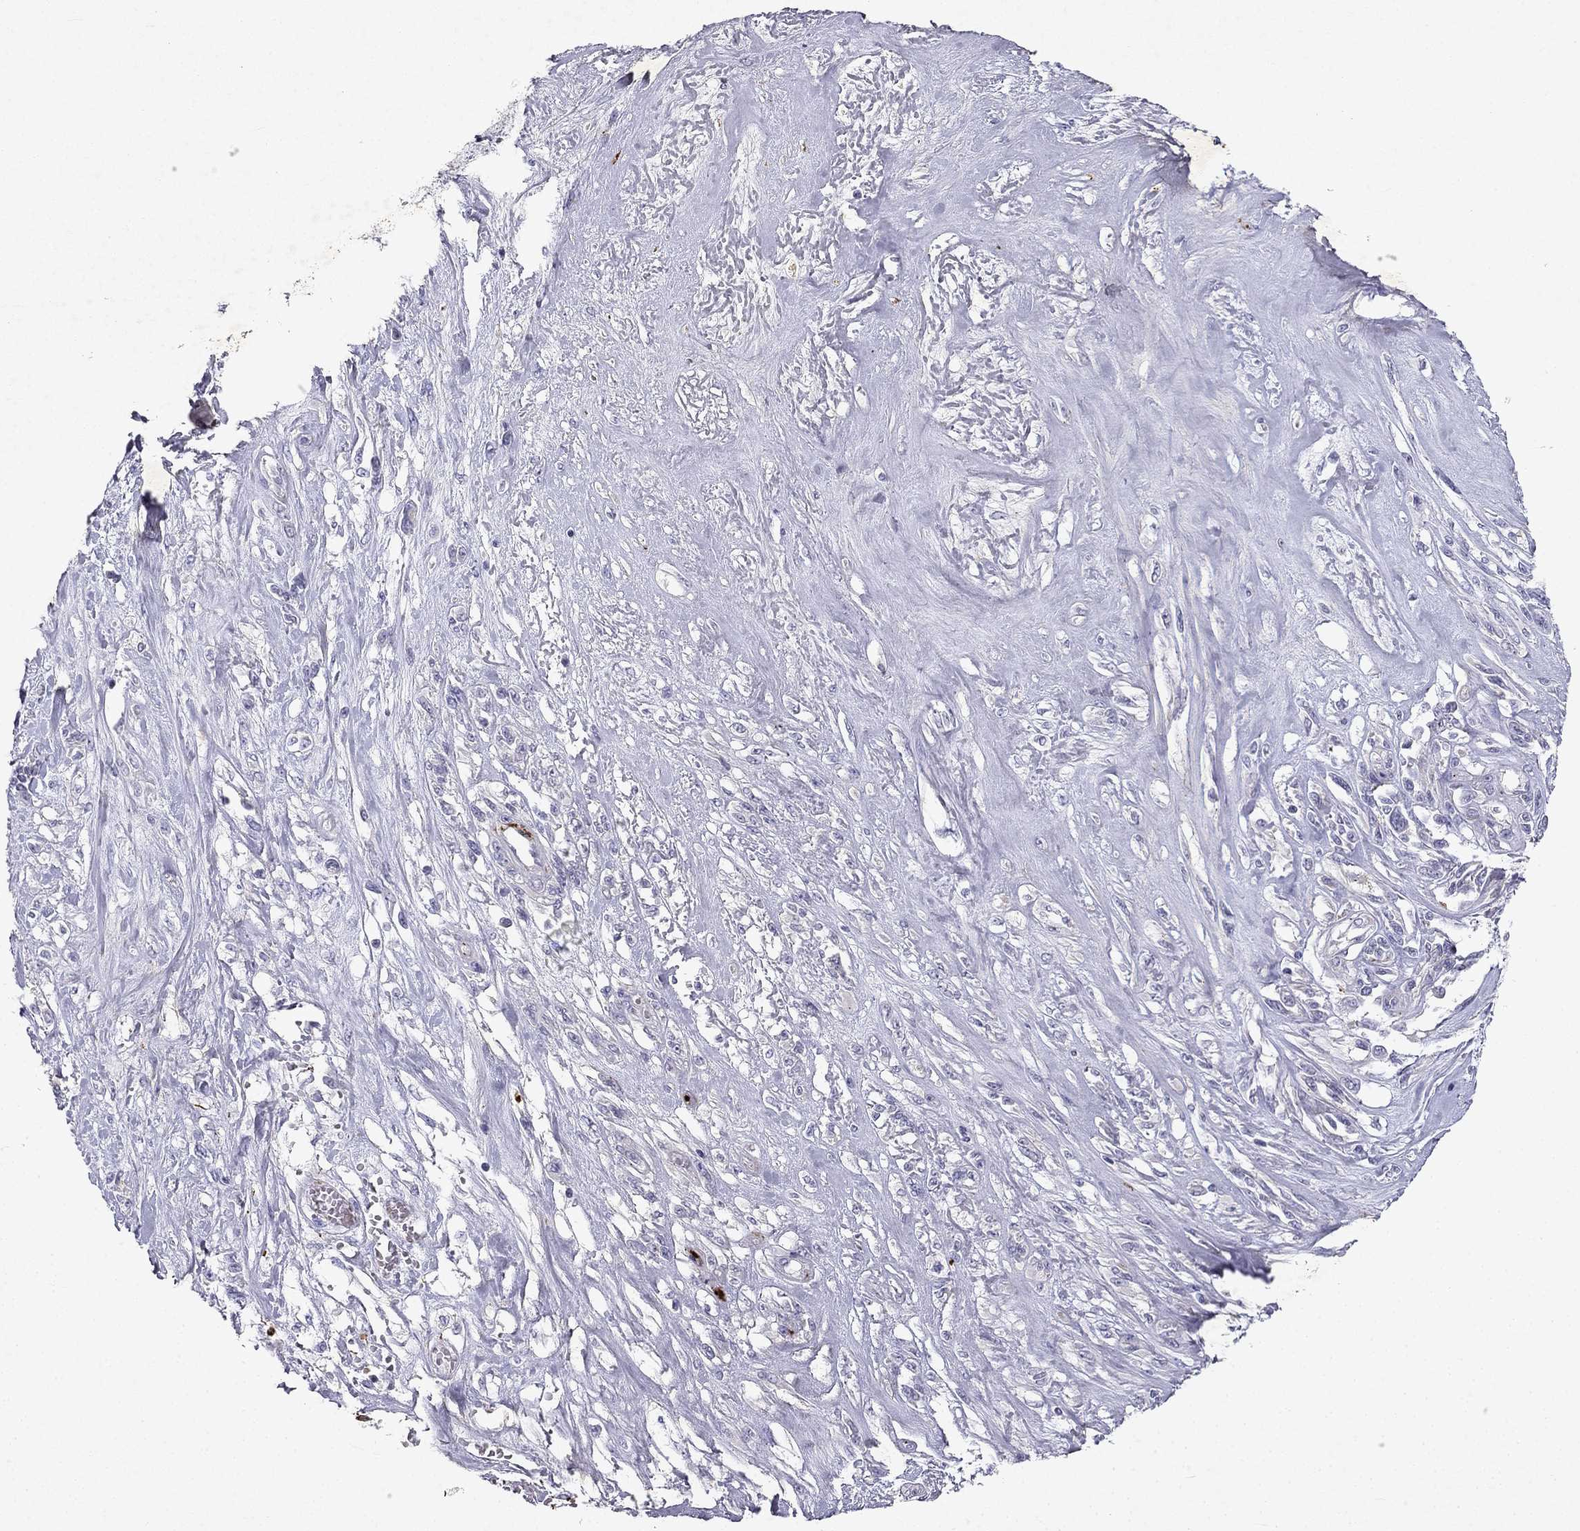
{"staining": {"intensity": "negative", "quantity": "none", "location": "none"}, "tissue": "melanoma", "cell_type": "Tumor cells", "image_type": "cancer", "snomed": [{"axis": "morphology", "description": "Malignant melanoma, NOS"}, {"axis": "topography", "description": "Skin"}], "caption": "IHC photomicrograph of malignant melanoma stained for a protein (brown), which reveals no expression in tumor cells. (DAB immunohistochemistry with hematoxylin counter stain).", "gene": "SLC6A4", "patient": {"sex": "female", "age": 91}}